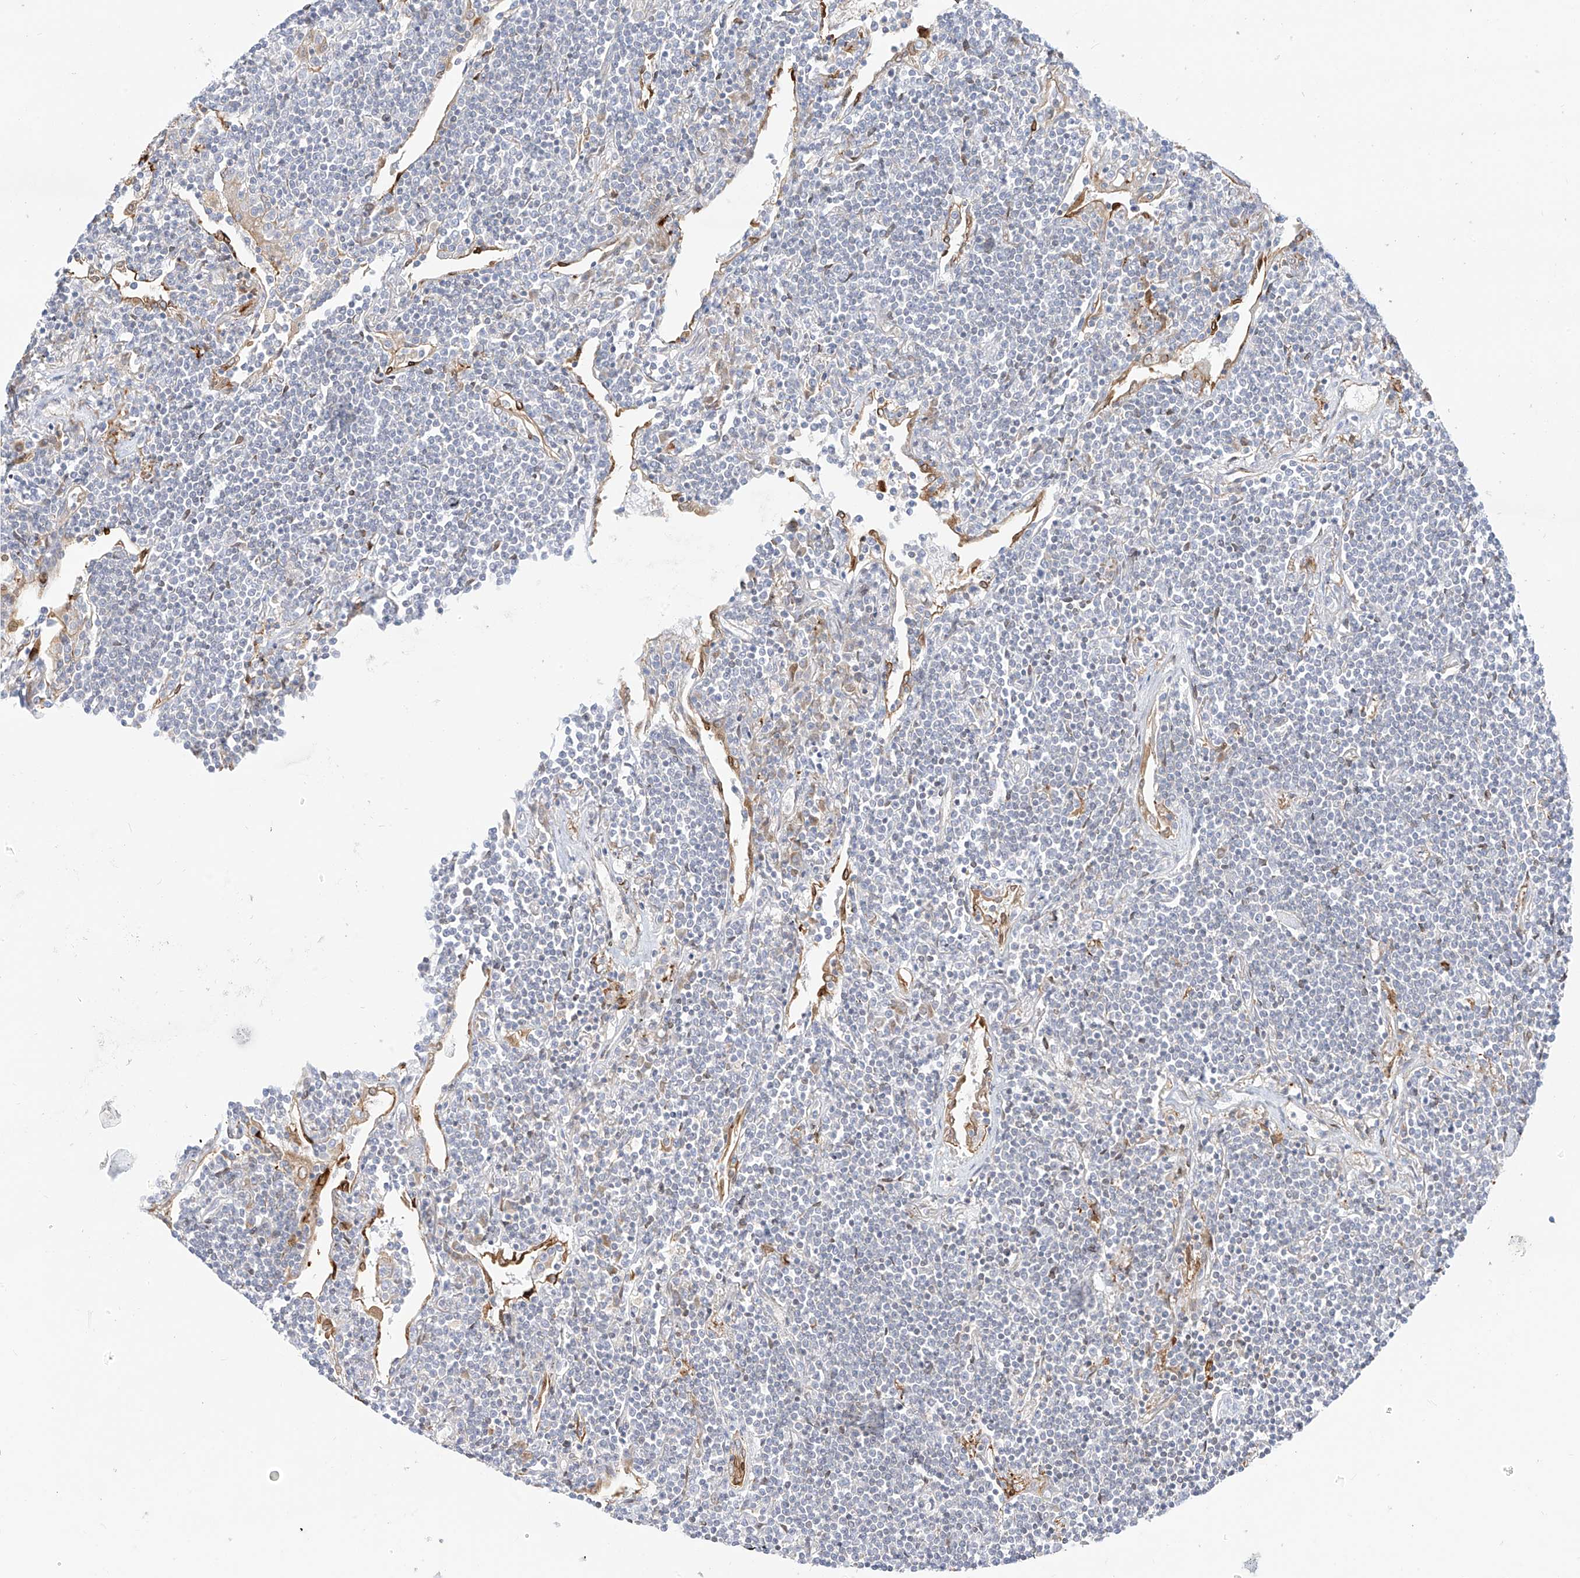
{"staining": {"intensity": "negative", "quantity": "none", "location": "none"}, "tissue": "lymphoma", "cell_type": "Tumor cells", "image_type": "cancer", "snomed": [{"axis": "morphology", "description": "Malignant lymphoma, non-Hodgkin's type, Low grade"}, {"axis": "topography", "description": "Lung"}], "caption": "This is an immunohistochemistry (IHC) image of human lymphoma. There is no staining in tumor cells.", "gene": "PCYOX1", "patient": {"sex": "female", "age": 71}}